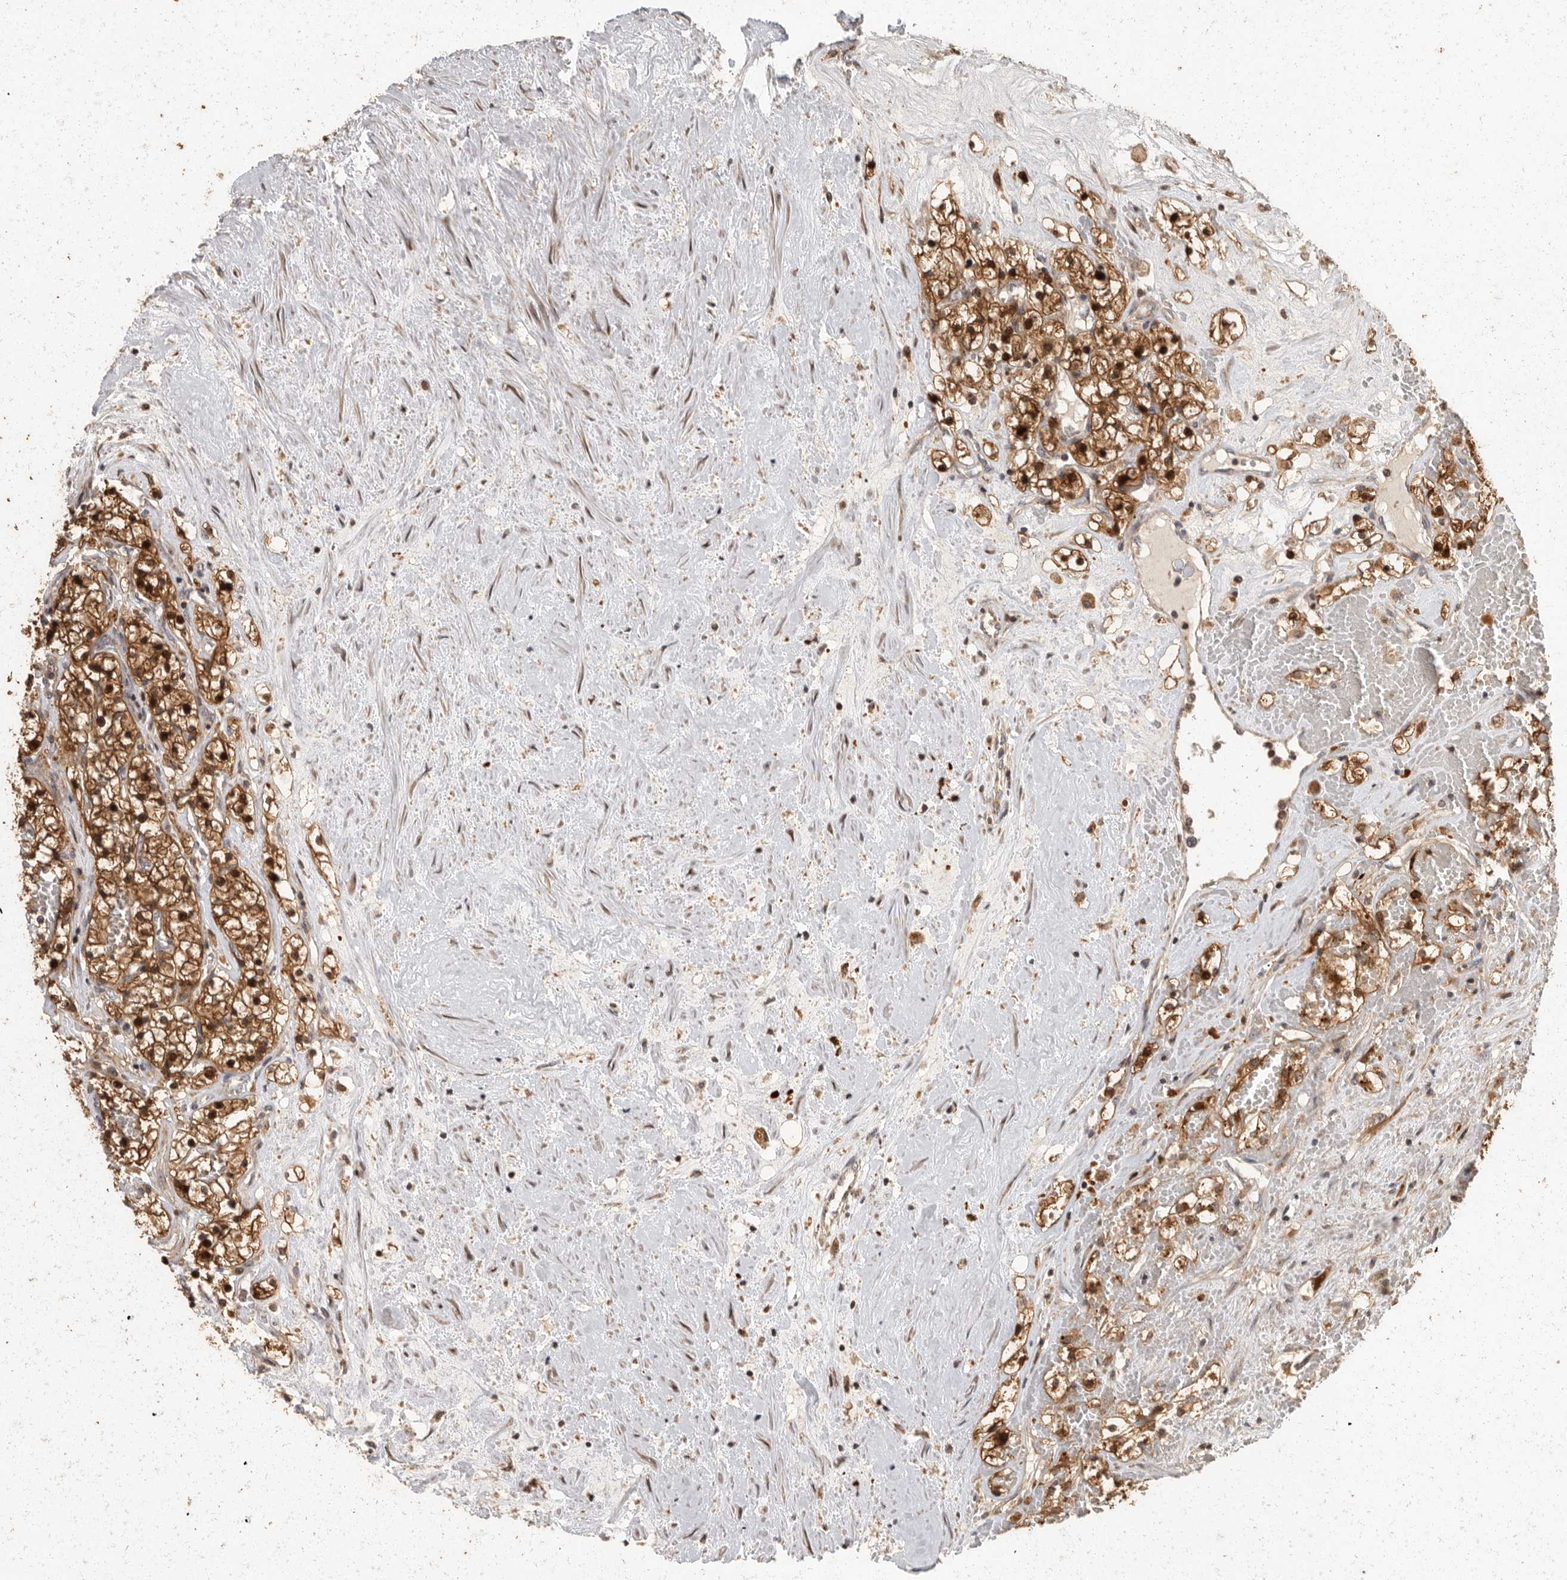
{"staining": {"intensity": "moderate", "quantity": ">75%", "location": "cytoplasmic/membranous,nuclear"}, "tissue": "renal cancer", "cell_type": "Tumor cells", "image_type": "cancer", "snomed": [{"axis": "morphology", "description": "Normal tissue, NOS"}, {"axis": "morphology", "description": "Adenocarcinoma, NOS"}, {"axis": "topography", "description": "Kidney"}], "caption": "Immunohistochemical staining of human adenocarcinoma (renal) demonstrates medium levels of moderate cytoplasmic/membranous and nuclear protein staining in approximately >75% of tumor cells.", "gene": "SWT1", "patient": {"sex": "male", "age": 68}}